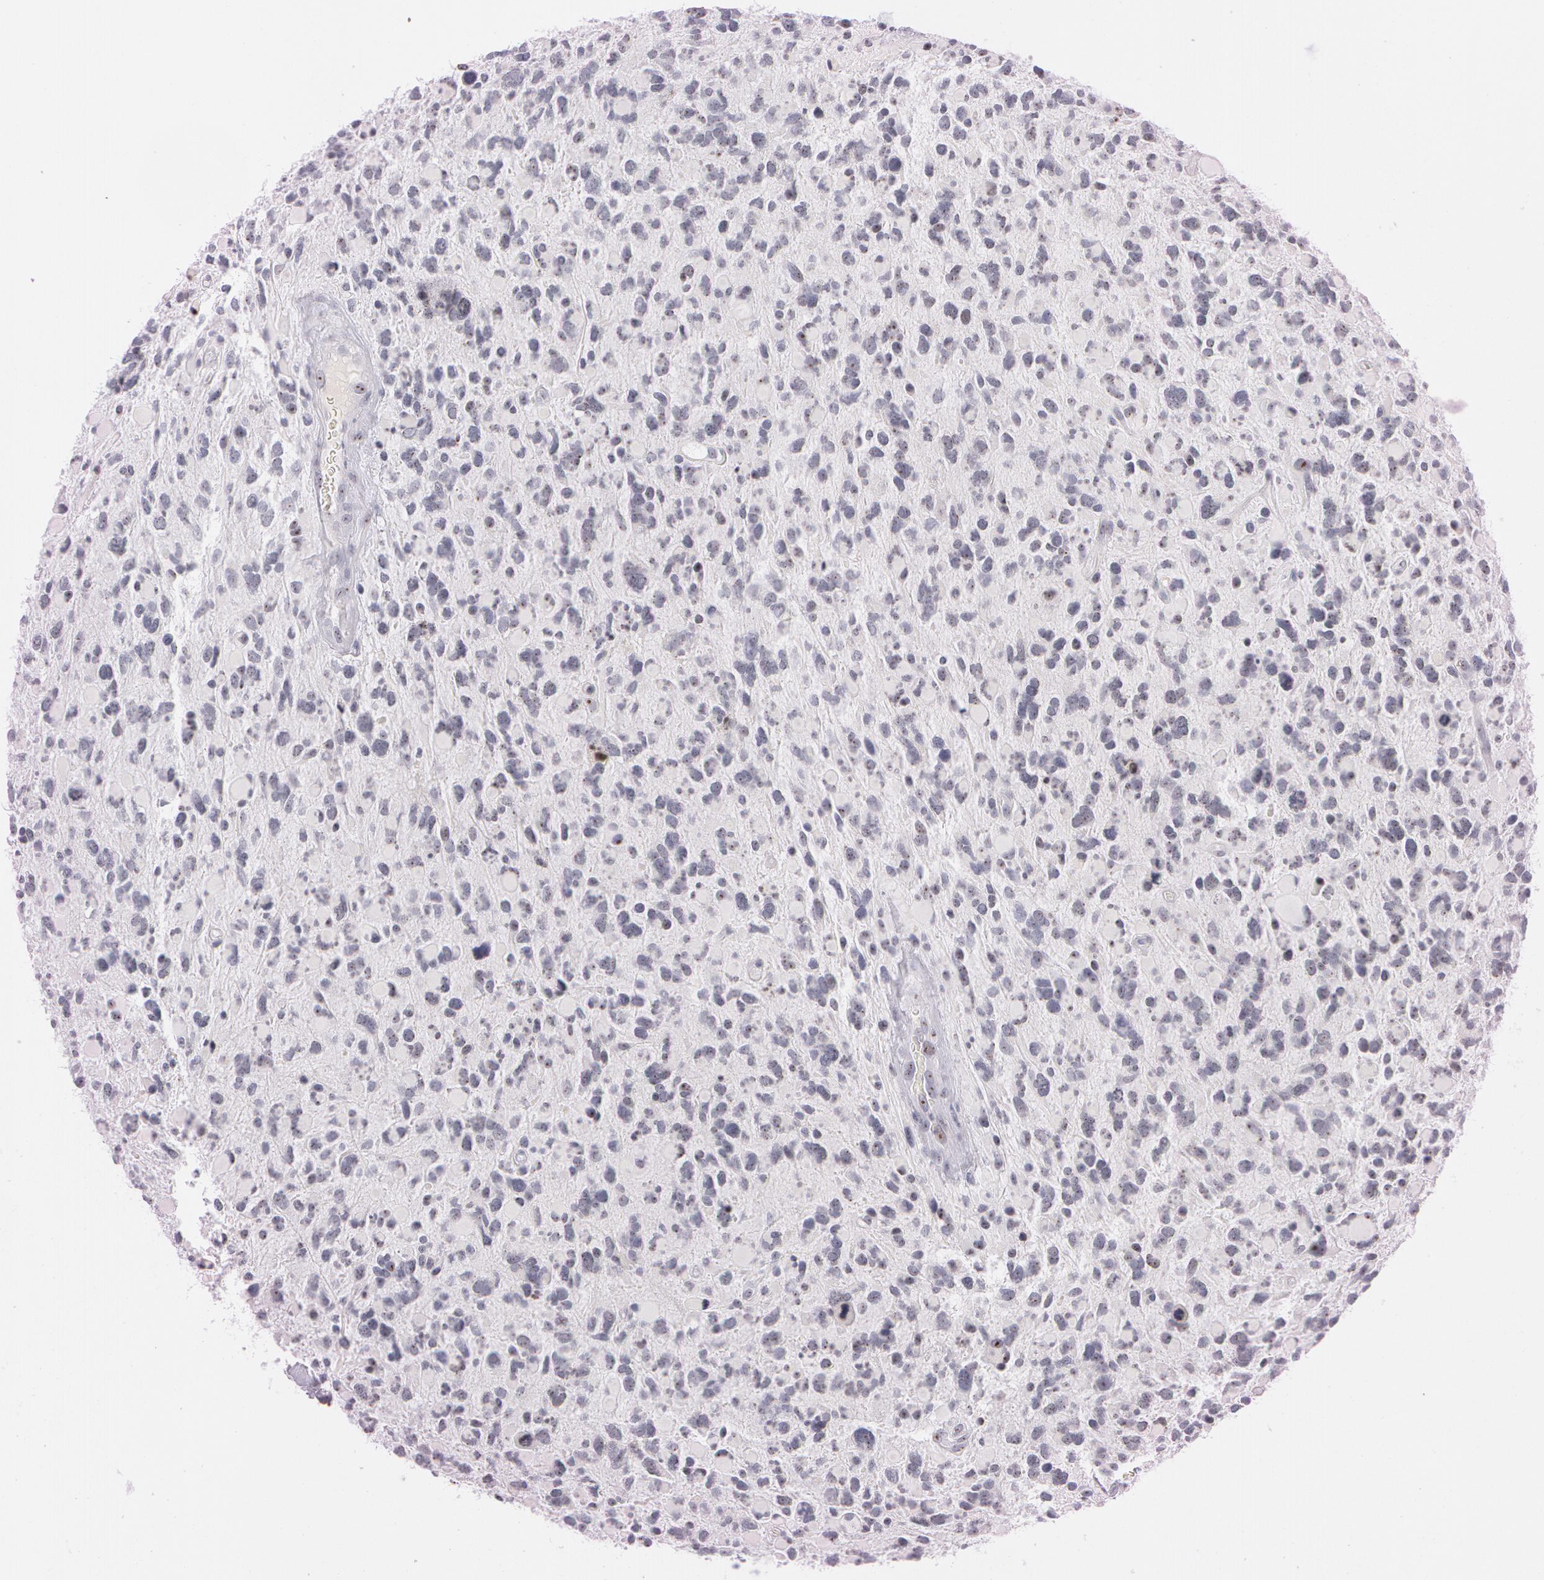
{"staining": {"intensity": "weak", "quantity": ">75%", "location": "nuclear"}, "tissue": "glioma", "cell_type": "Tumor cells", "image_type": "cancer", "snomed": [{"axis": "morphology", "description": "Glioma, malignant, High grade"}, {"axis": "topography", "description": "Brain"}], "caption": "Protein expression analysis of human malignant glioma (high-grade) reveals weak nuclear positivity in approximately >75% of tumor cells.", "gene": "FBL", "patient": {"sex": "female", "age": 37}}